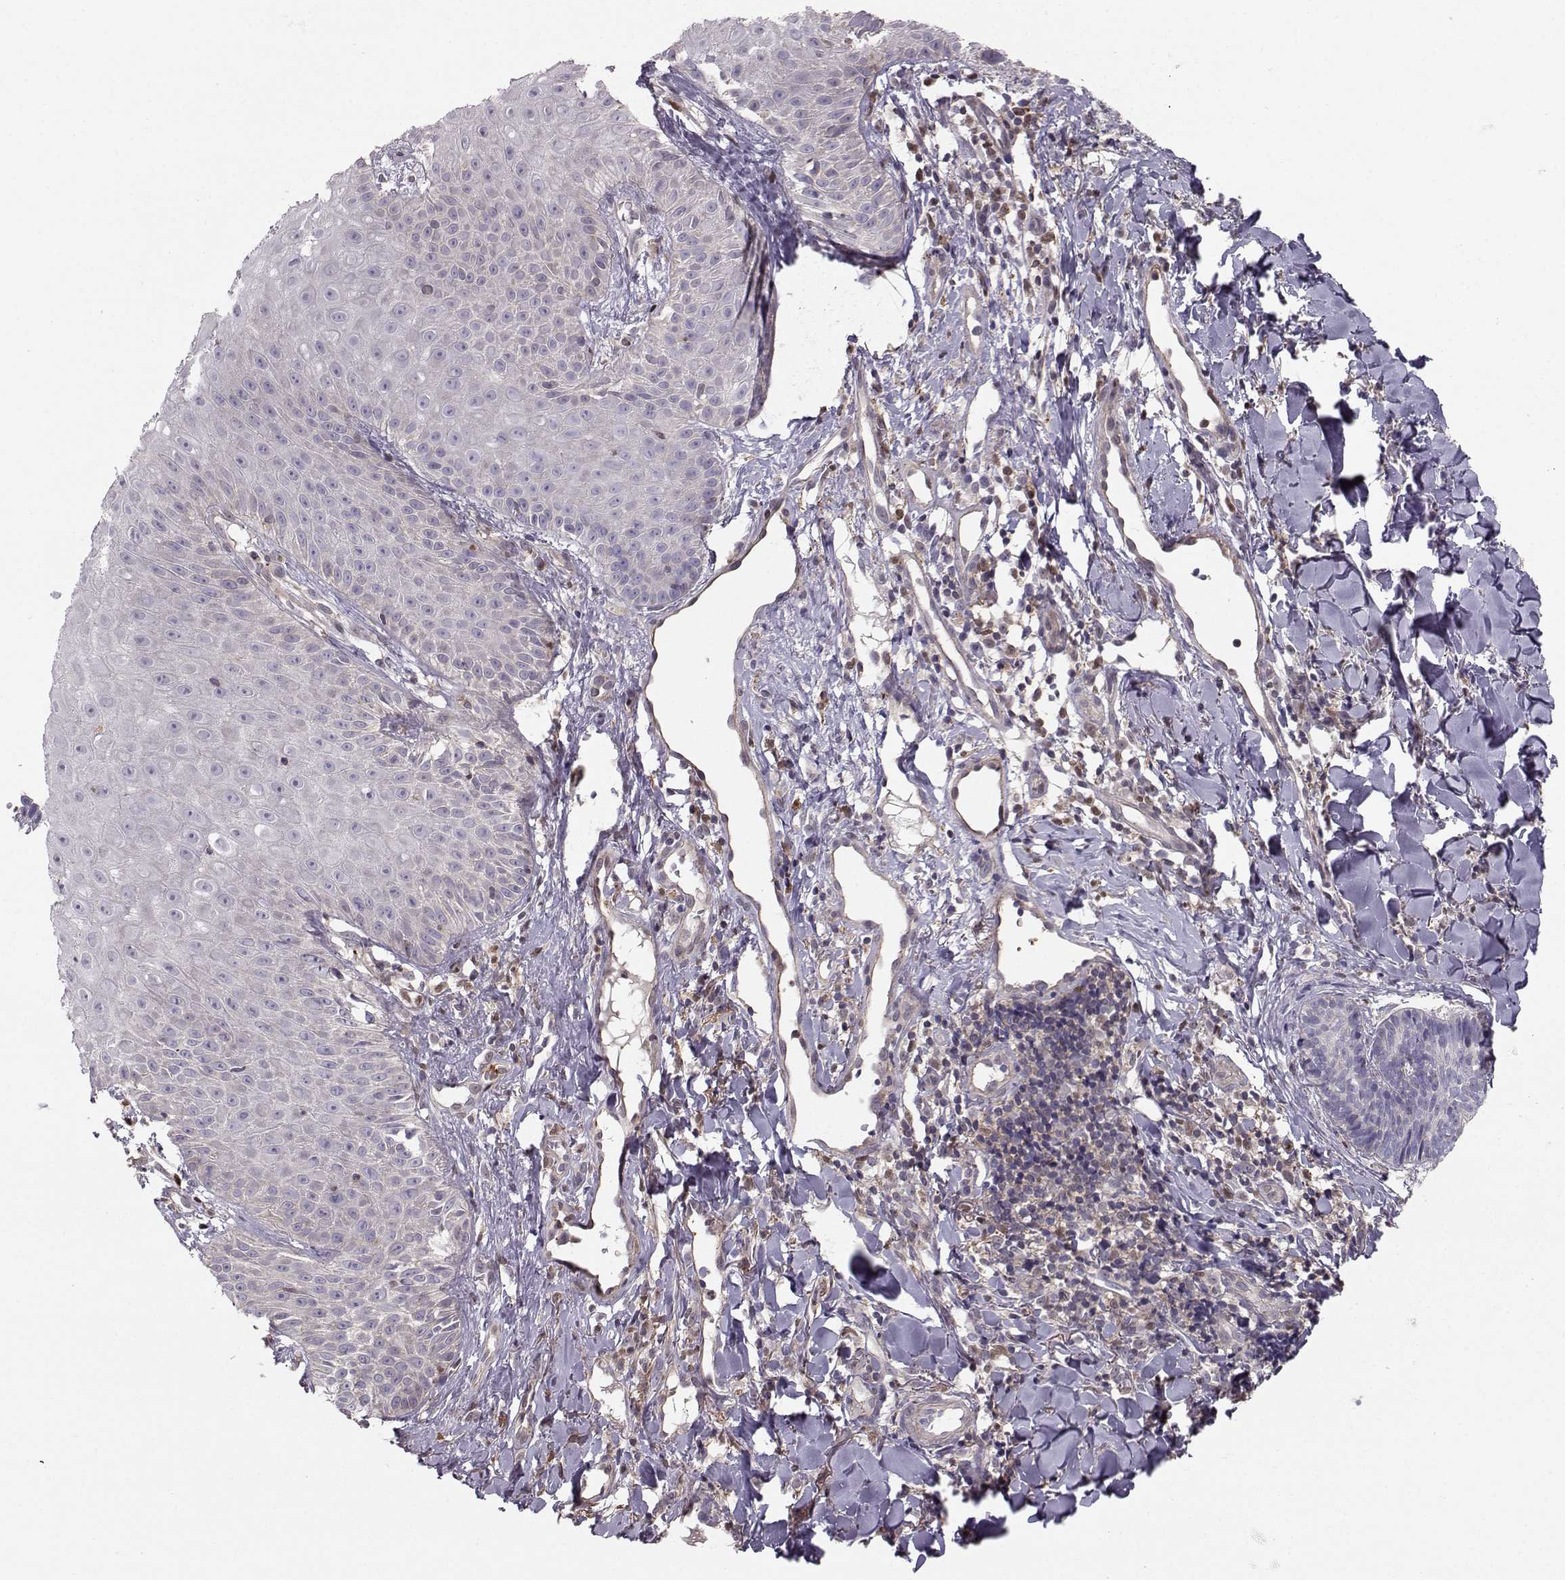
{"staining": {"intensity": "negative", "quantity": "none", "location": "none"}, "tissue": "melanoma", "cell_type": "Tumor cells", "image_type": "cancer", "snomed": [{"axis": "morphology", "description": "Malignant melanoma, NOS"}, {"axis": "topography", "description": "Skin"}], "caption": "Tumor cells are negative for protein expression in human melanoma.", "gene": "ASB16", "patient": {"sex": "male", "age": 67}}